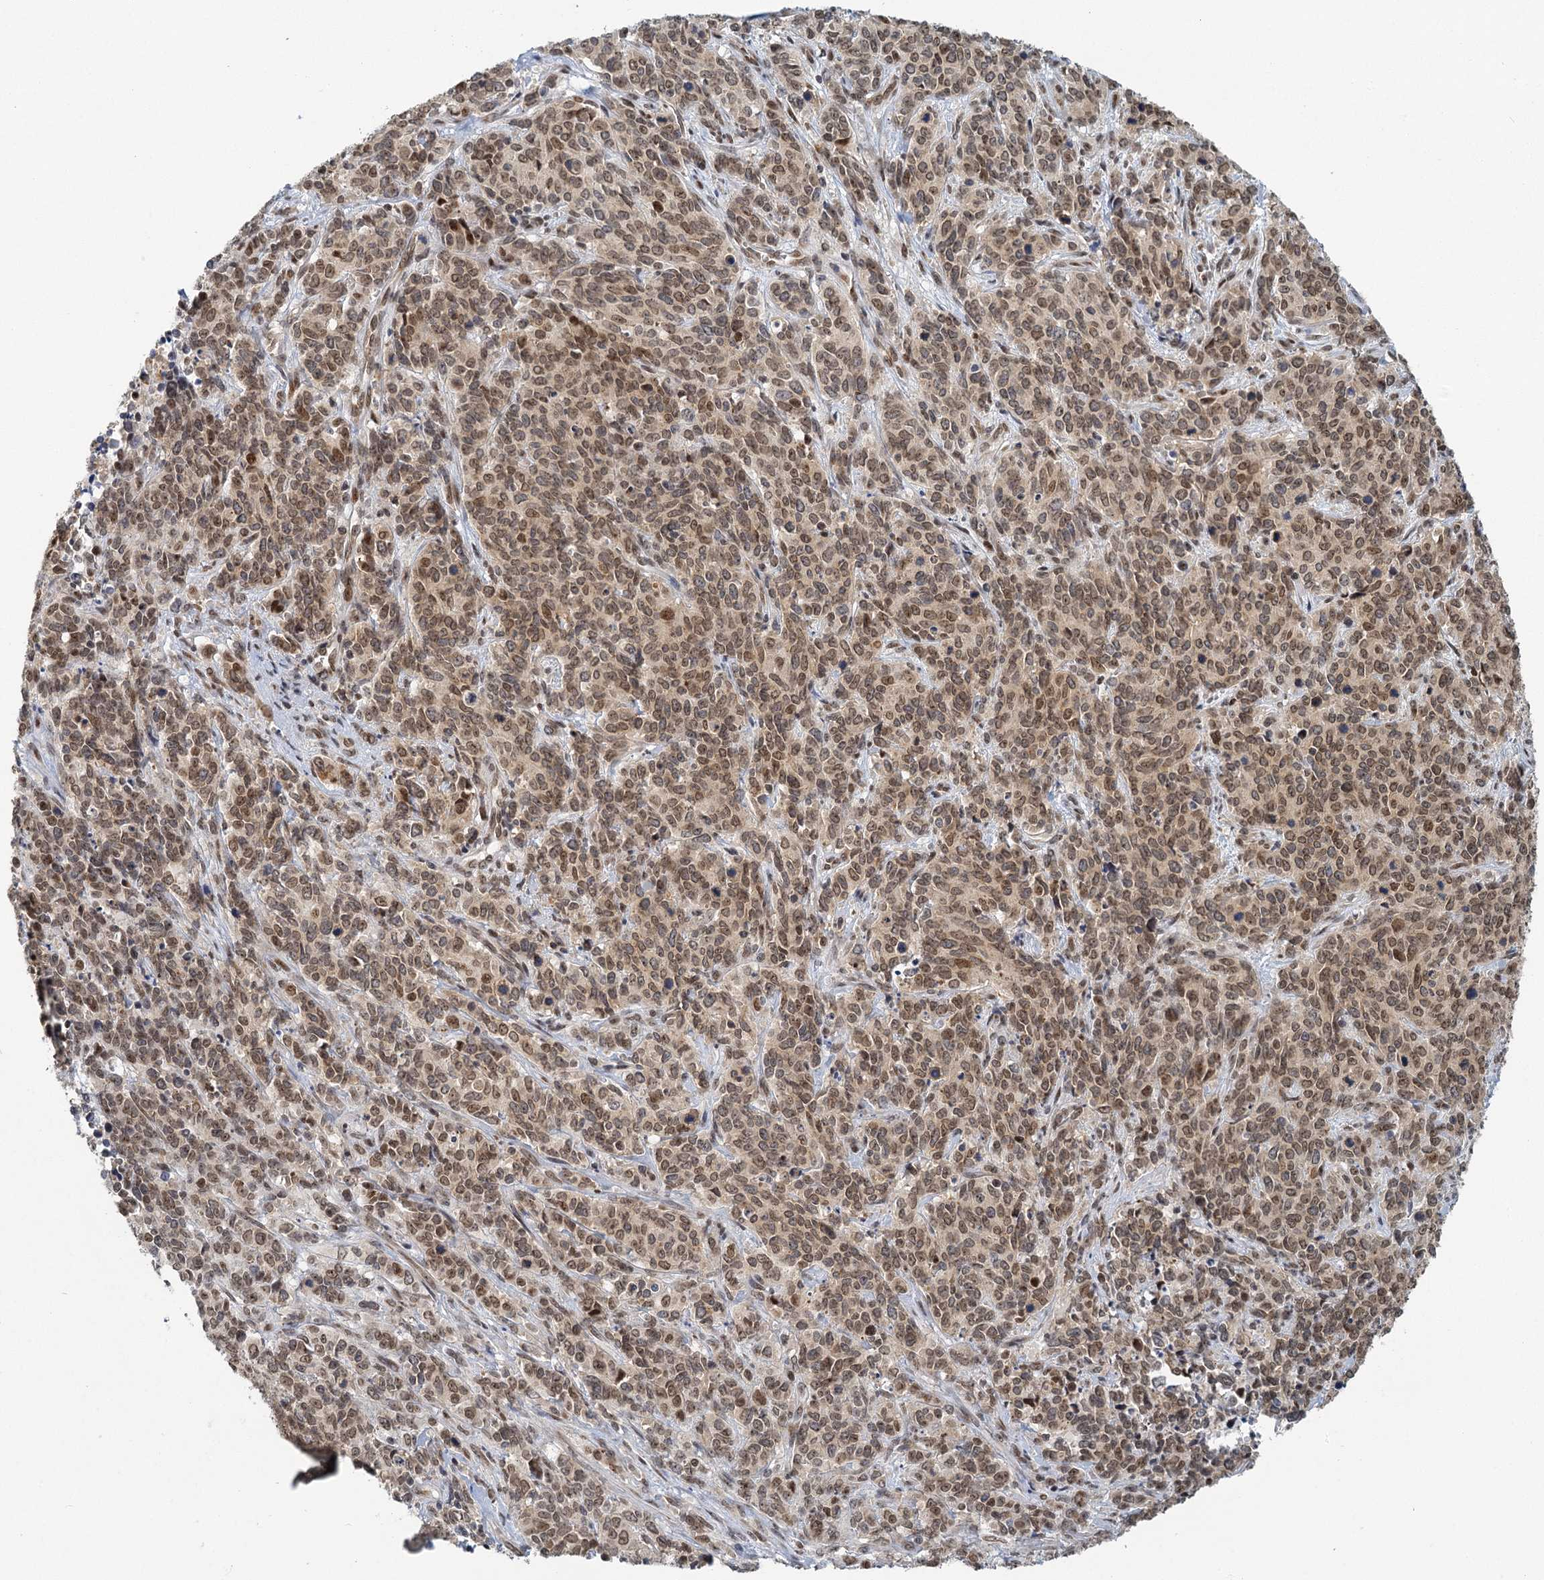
{"staining": {"intensity": "moderate", "quantity": ">75%", "location": "nuclear"}, "tissue": "cervical cancer", "cell_type": "Tumor cells", "image_type": "cancer", "snomed": [{"axis": "morphology", "description": "Squamous cell carcinoma, NOS"}, {"axis": "topography", "description": "Cervix"}], "caption": "Protein staining exhibits moderate nuclear positivity in about >75% of tumor cells in cervical cancer. (IHC, brightfield microscopy, high magnification).", "gene": "TREX1", "patient": {"sex": "female", "age": 60}}